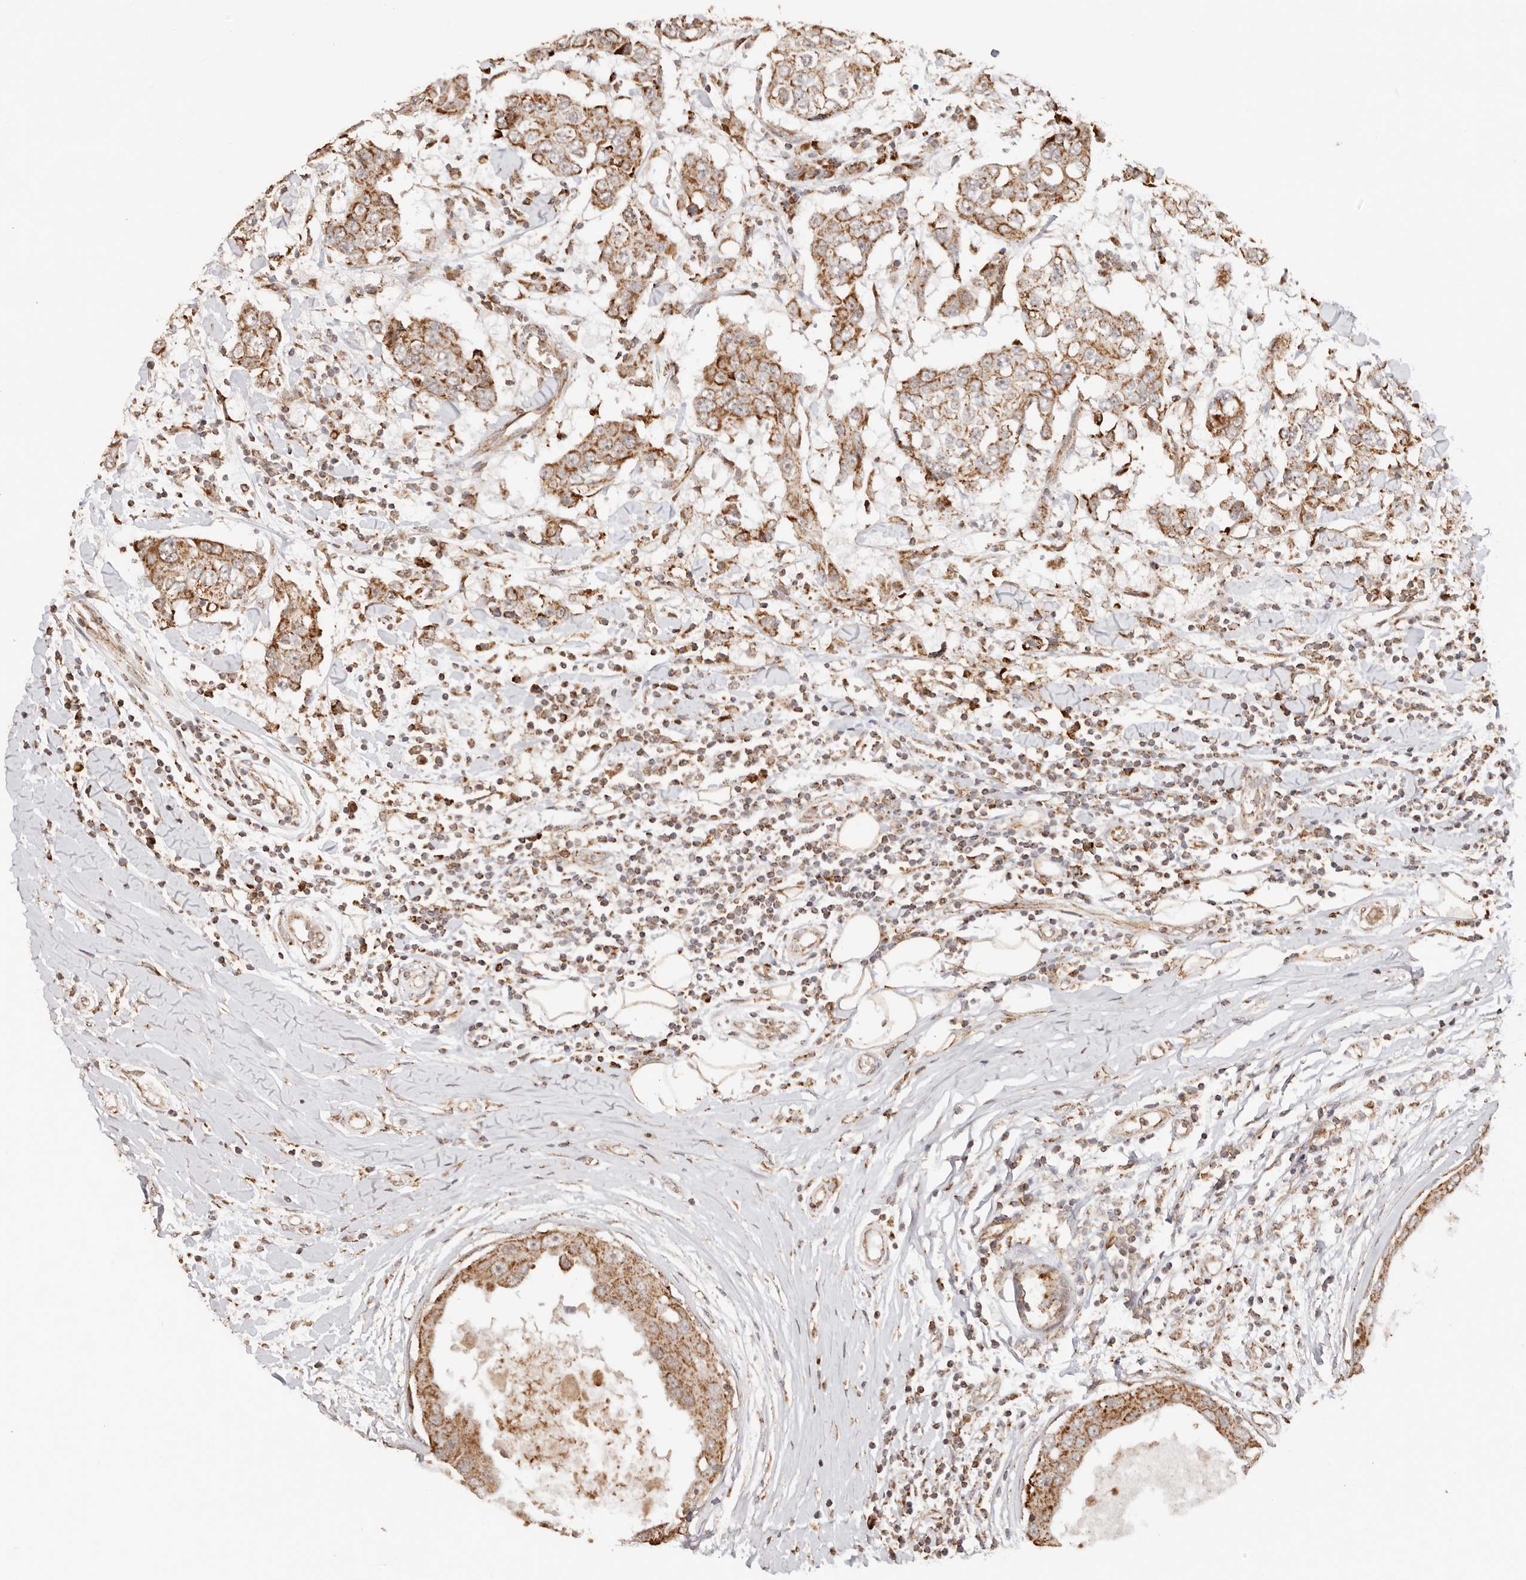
{"staining": {"intensity": "moderate", "quantity": ">75%", "location": "cytoplasmic/membranous"}, "tissue": "breast cancer", "cell_type": "Tumor cells", "image_type": "cancer", "snomed": [{"axis": "morphology", "description": "Duct carcinoma"}, {"axis": "topography", "description": "Breast"}], "caption": "DAB immunohistochemical staining of breast cancer shows moderate cytoplasmic/membranous protein expression in about >75% of tumor cells.", "gene": "NDUFB11", "patient": {"sex": "female", "age": 27}}